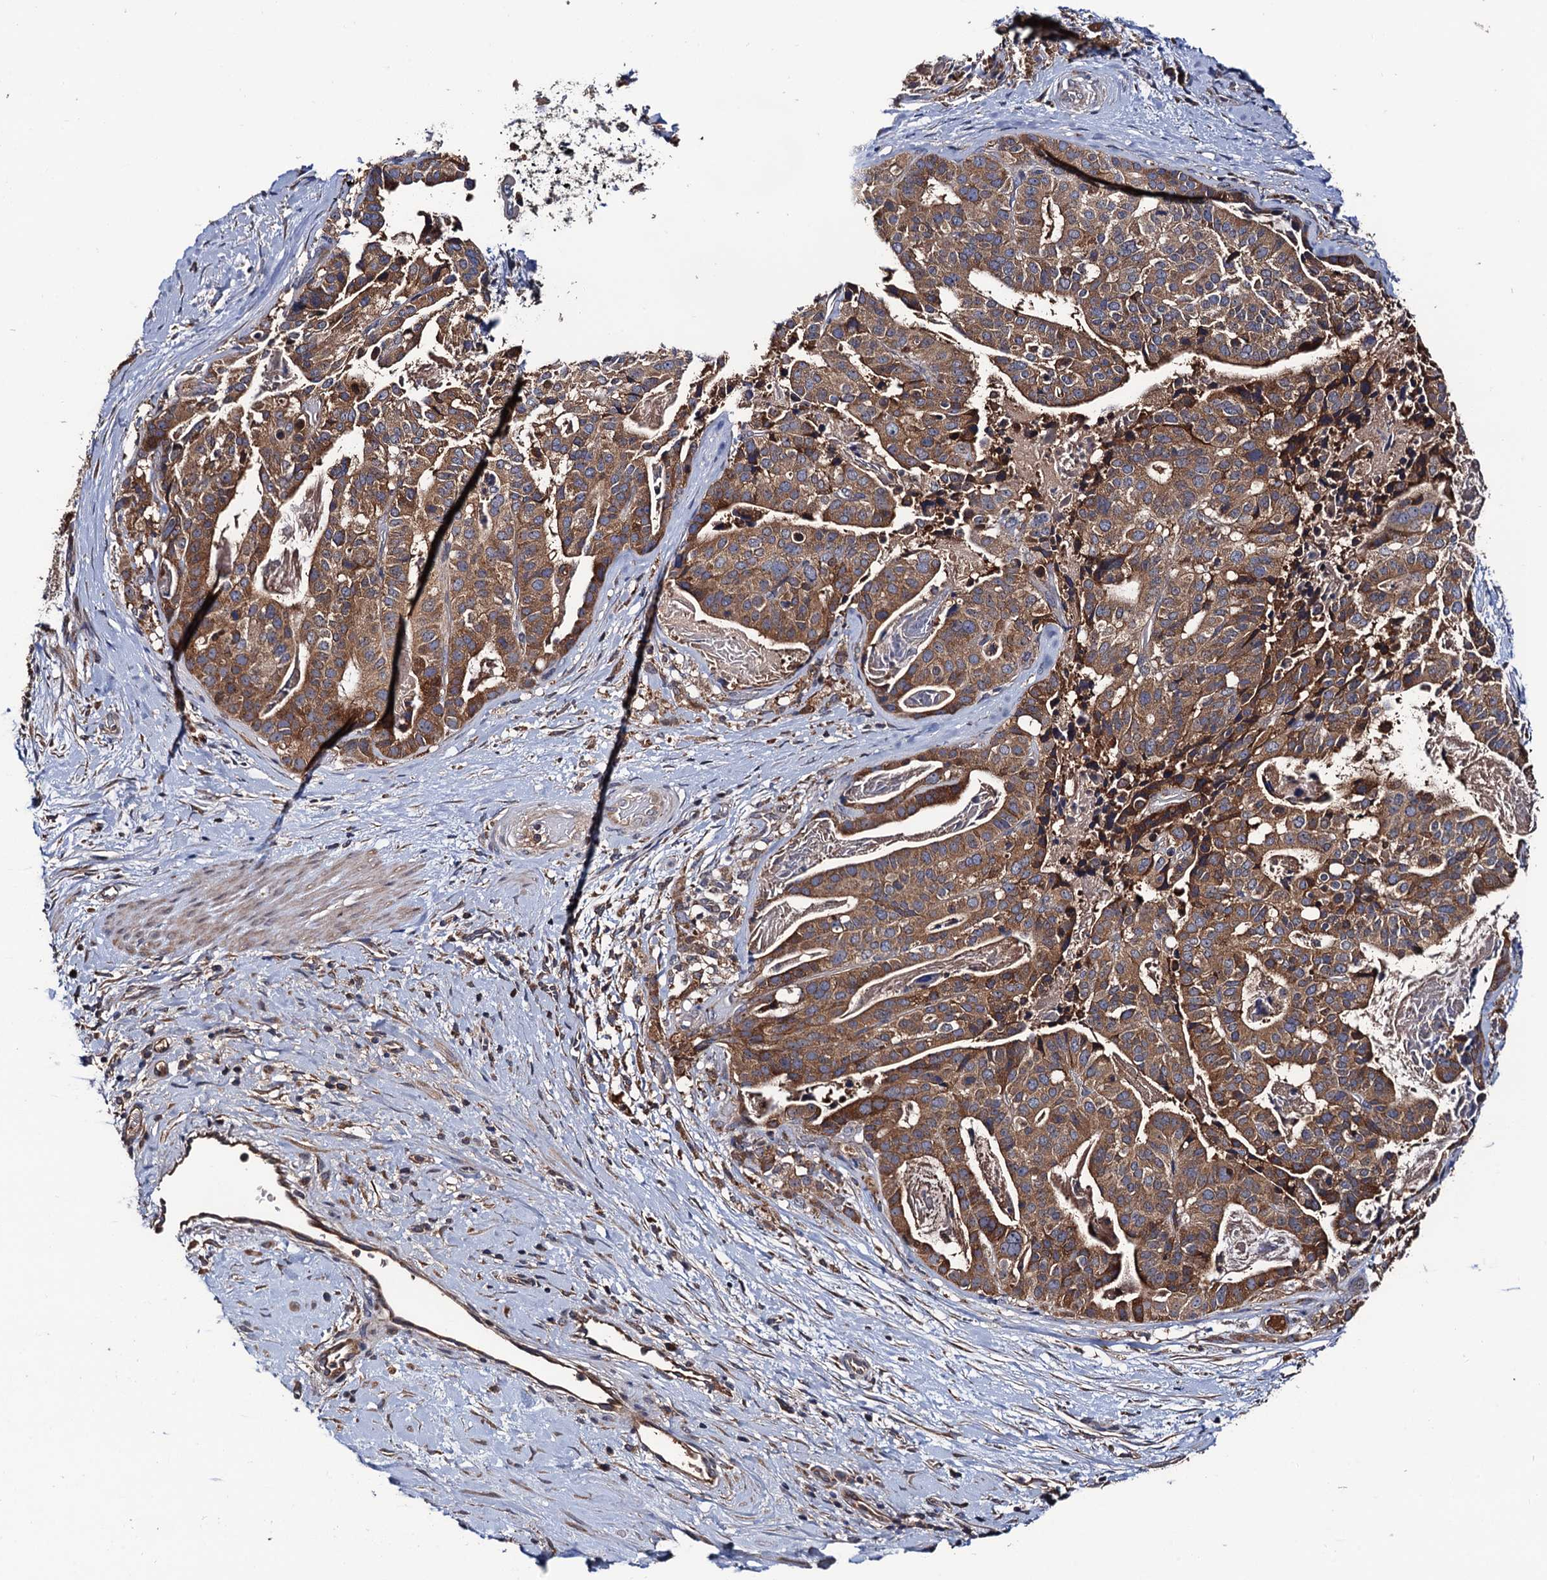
{"staining": {"intensity": "moderate", "quantity": ">75%", "location": "cytoplasmic/membranous"}, "tissue": "stomach cancer", "cell_type": "Tumor cells", "image_type": "cancer", "snomed": [{"axis": "morphology", "description": "Adenocarcinoma, NOS"}, {"axis": "topography", "description": "Stomach"}], "caption": "This micrograph demonstrates immunohistochemistry staining of stomach adenocarcinoma, with medium moderate cytoplasmic/membranous positivity in approximately >75% of tumor cells.", "gene": "RGS11", "patient": {"sex": "male", "age": 48}}